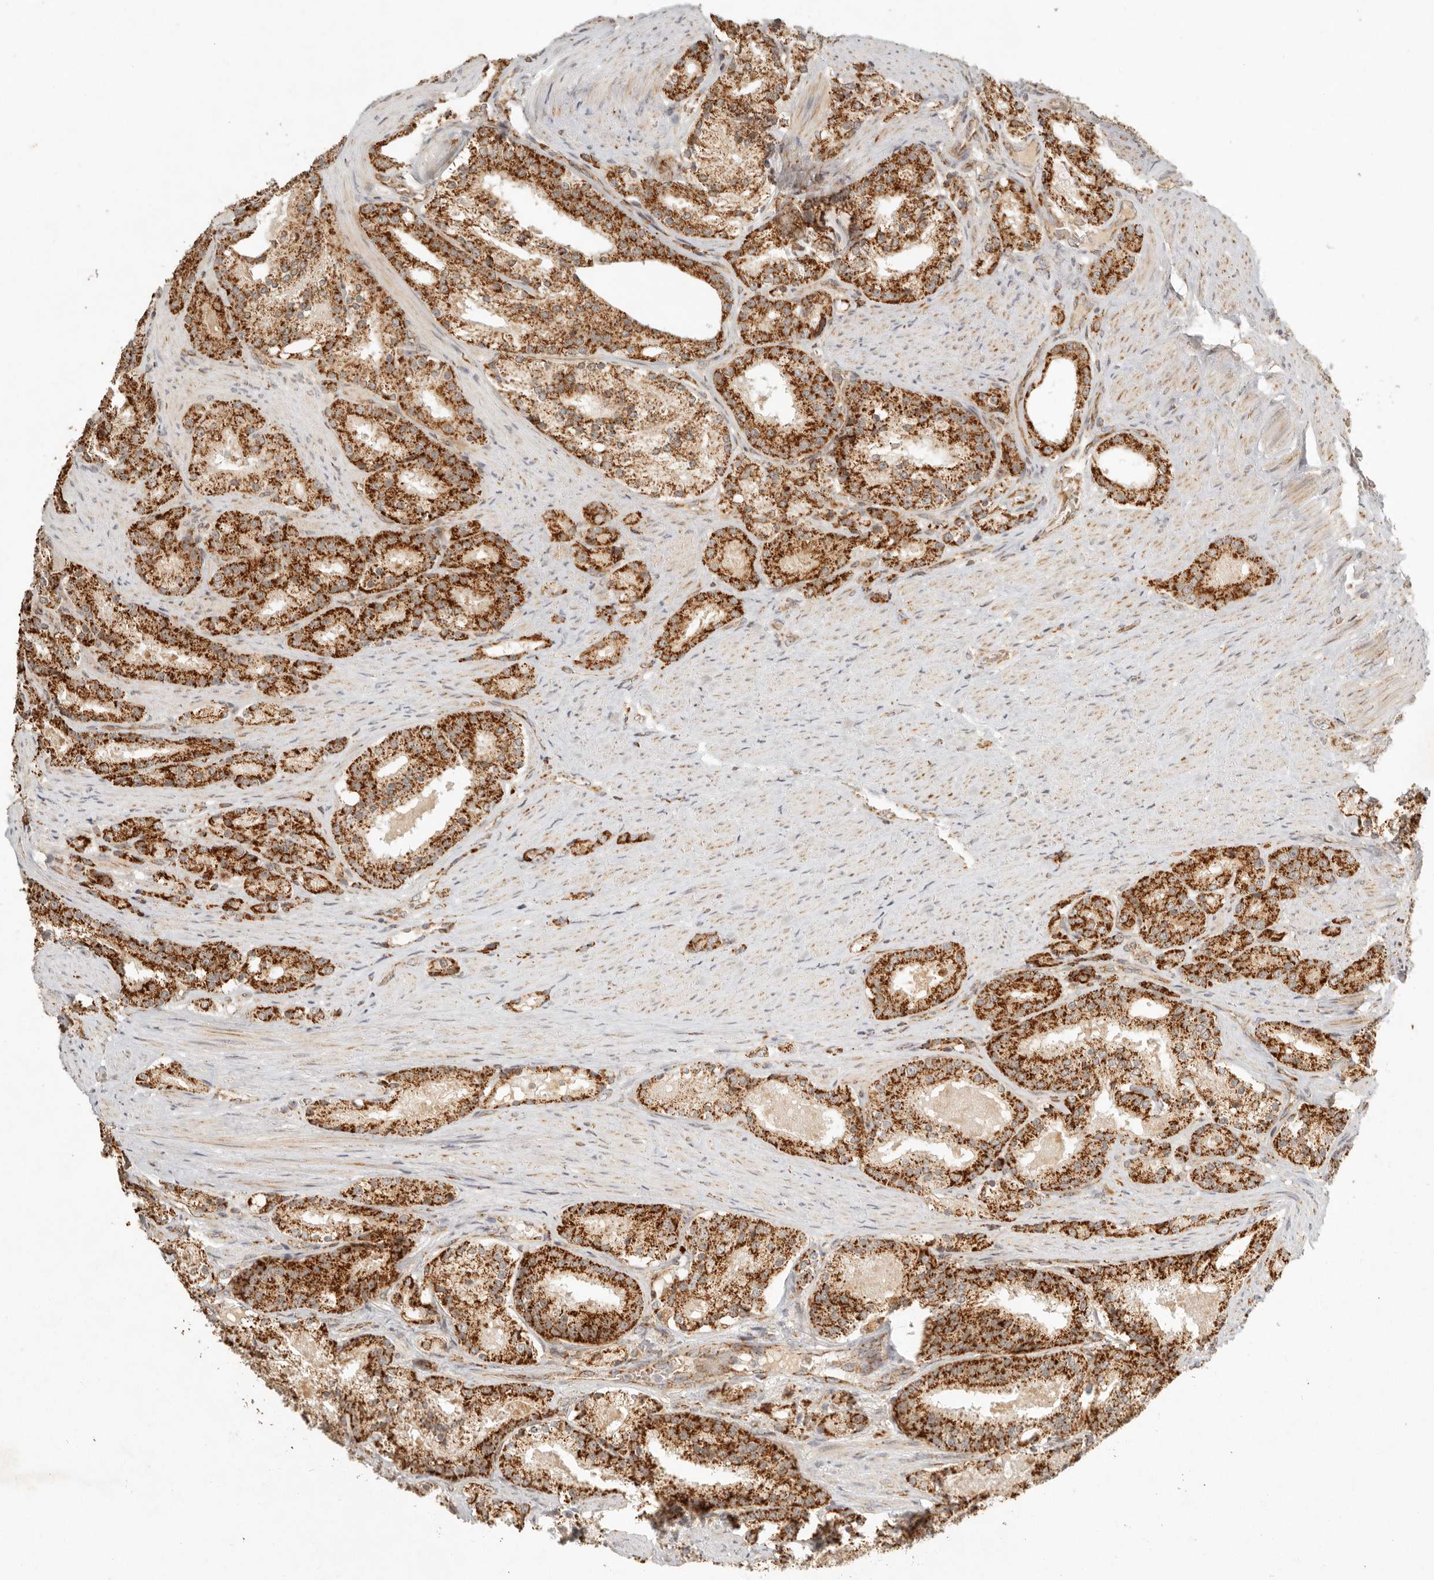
{"staining": {"intensity": "strong", "quantity": ">75%", "location": "cytoplasmic/membranous"}, "tissue": "prostate cancer", "cell_type": "Tumor cells", "image_type": "cancer", "snomed": [{"axis": "morphology", "description": "Adenocarcinoma, High grade"}, {"axis": "topography", "description": "Prostate"}], "caption": "Protein positivity by immunohistochemistry (IHC) shows strong cytoplasmic/membranous positivity in approximately >75% of tumor cells in adenocarcinoma (high-grade) (prostate). The staining was performed using DAB (3,3'-diaminobenzidine) to visualize the protein expression in brown, while the nuclei were stained in blue with hematoxylin (Magnification: 20x).", "gene": "MRPL55", "patient": {"sex": "male", "age": 60}}